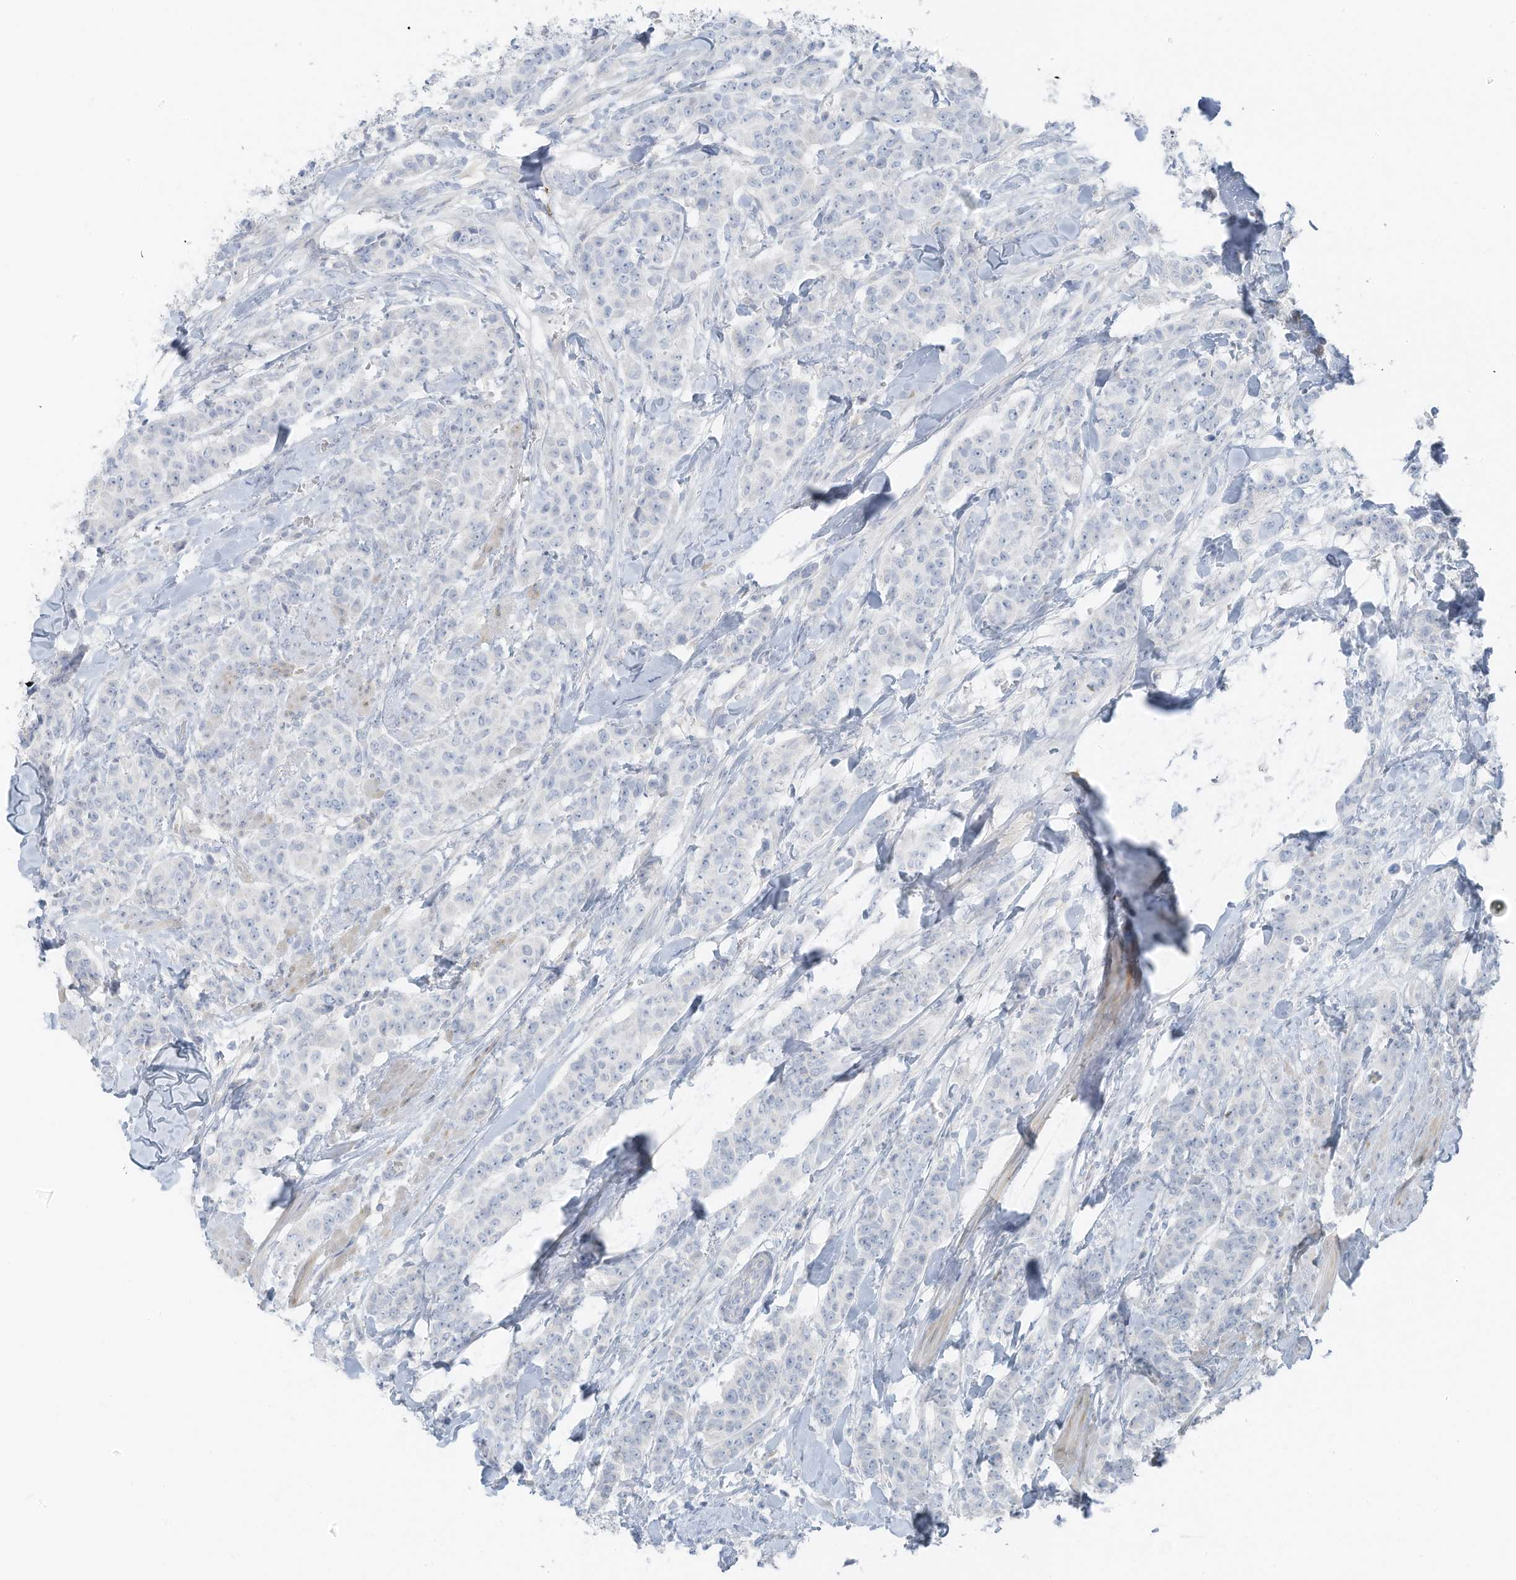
{"staining": {"intensity": "negative", "quantity": "none", "location": "none"}, "tissue": "breast cancer", "cell_type": "Tumor cells", "image_type": "cancer", "snomed": [{"axis": "morphology", "description": "Duct carcinoma"}, {"axis": "topography", "description": "Breast"}], "caption": "High magnification brightfield microscopy of breast cancer (intraductal carcinoma) stained with DAB (3,3'-diaminobenzidine) (brown) and counterstained with hematoxylin (blue): tumor cells show no significant expression.", "gene": "SLC25A43", "patient": {"sex": "female", "age": 40}}